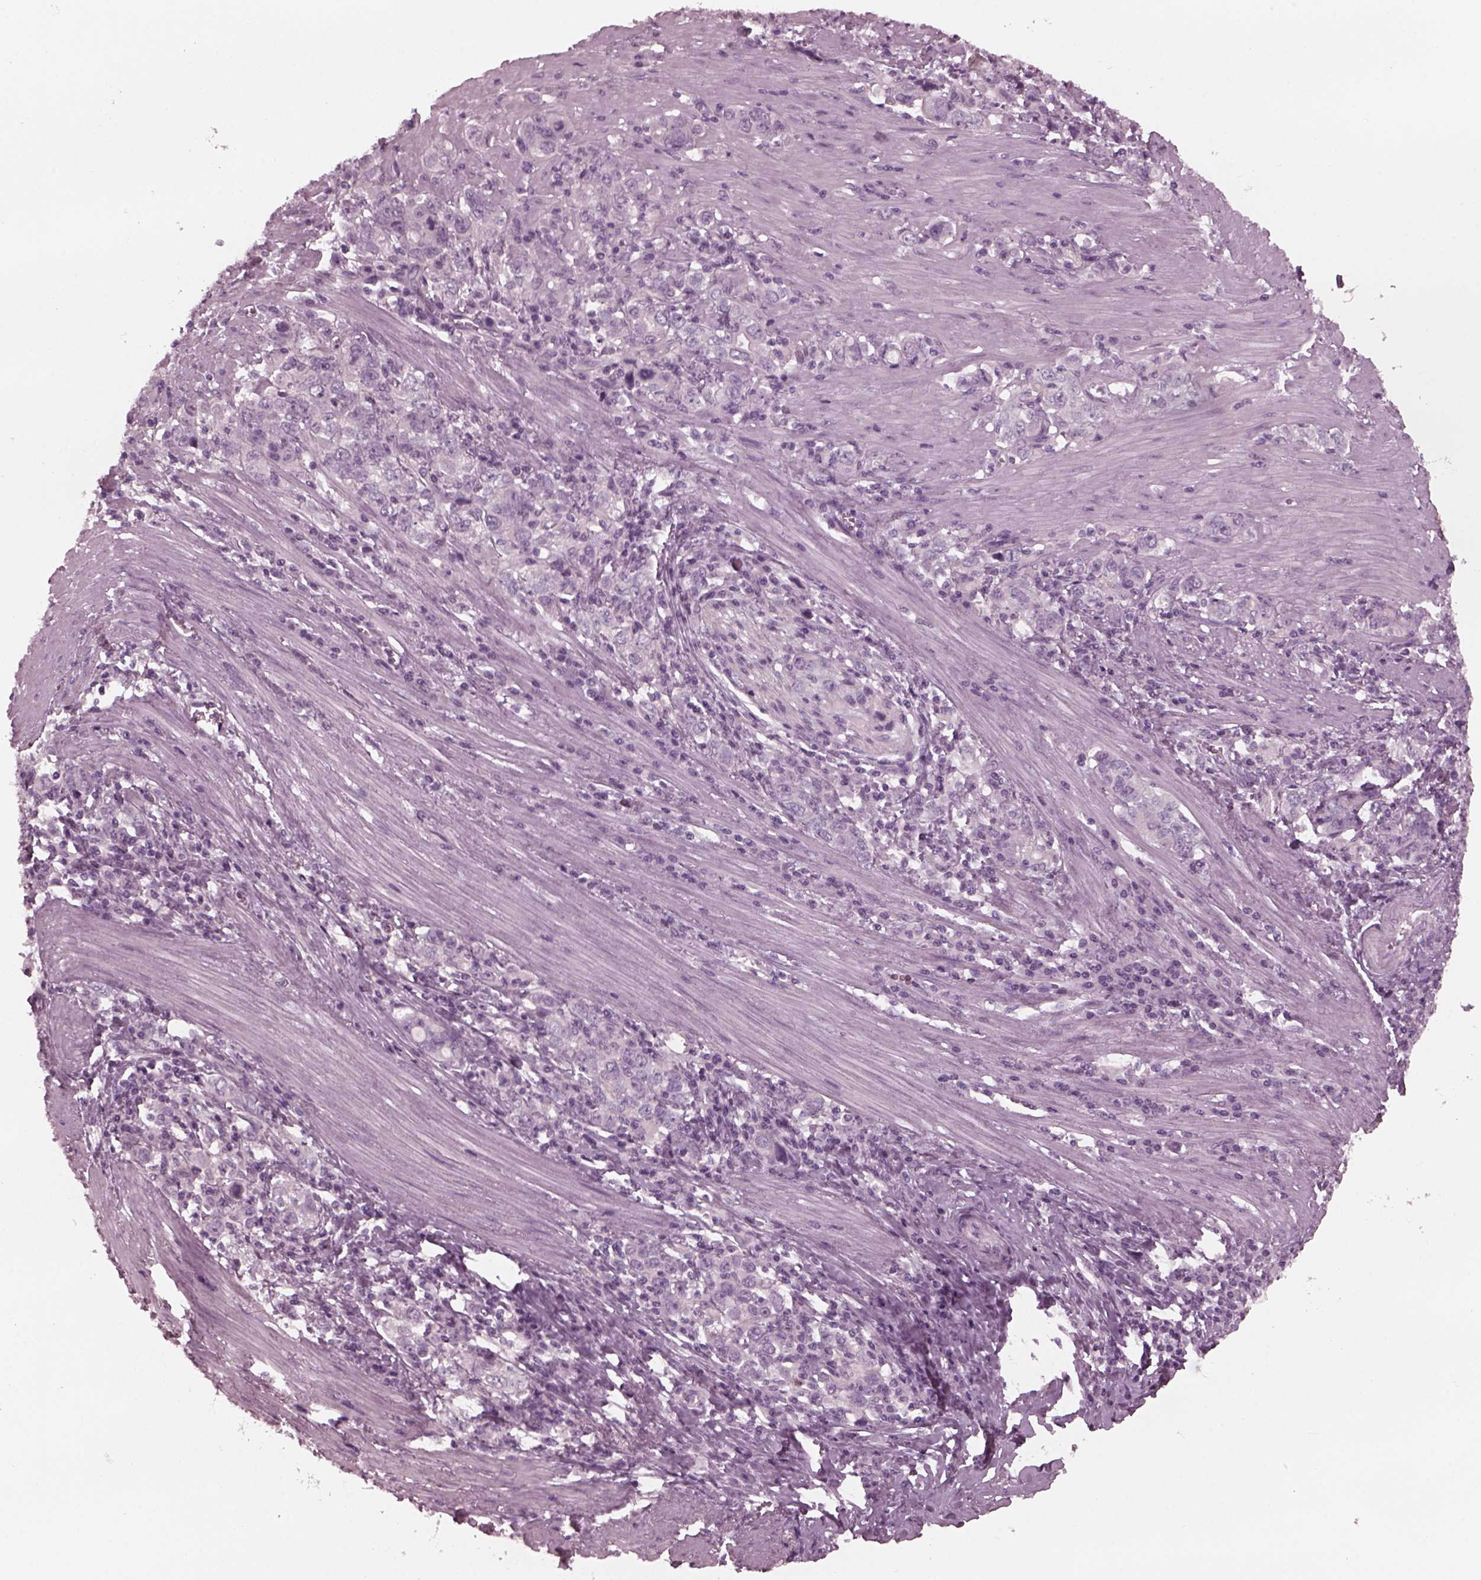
{"staining": {"intensity": "negative", "quantity": "none", "location": "none"}, "tissue": "stomach cancer", "cell_type": "Tumor cells", "image_type": "cancer", "snomed": [{"axis": "morphology", "description": "Adenocarcinoma, NOS"}, {"axis": "topography", "description": "Stomach, lower"}], "caption": "This image is of stomach cancer (adenocarcinoma) stained with immunohistochemistry (IHC) to label a protein in brown with the nuclei are counter-stained blue. There is no positivity in tumor cells.", "gene": "YY2", "patient": {"sex": "female", "age": 72}}